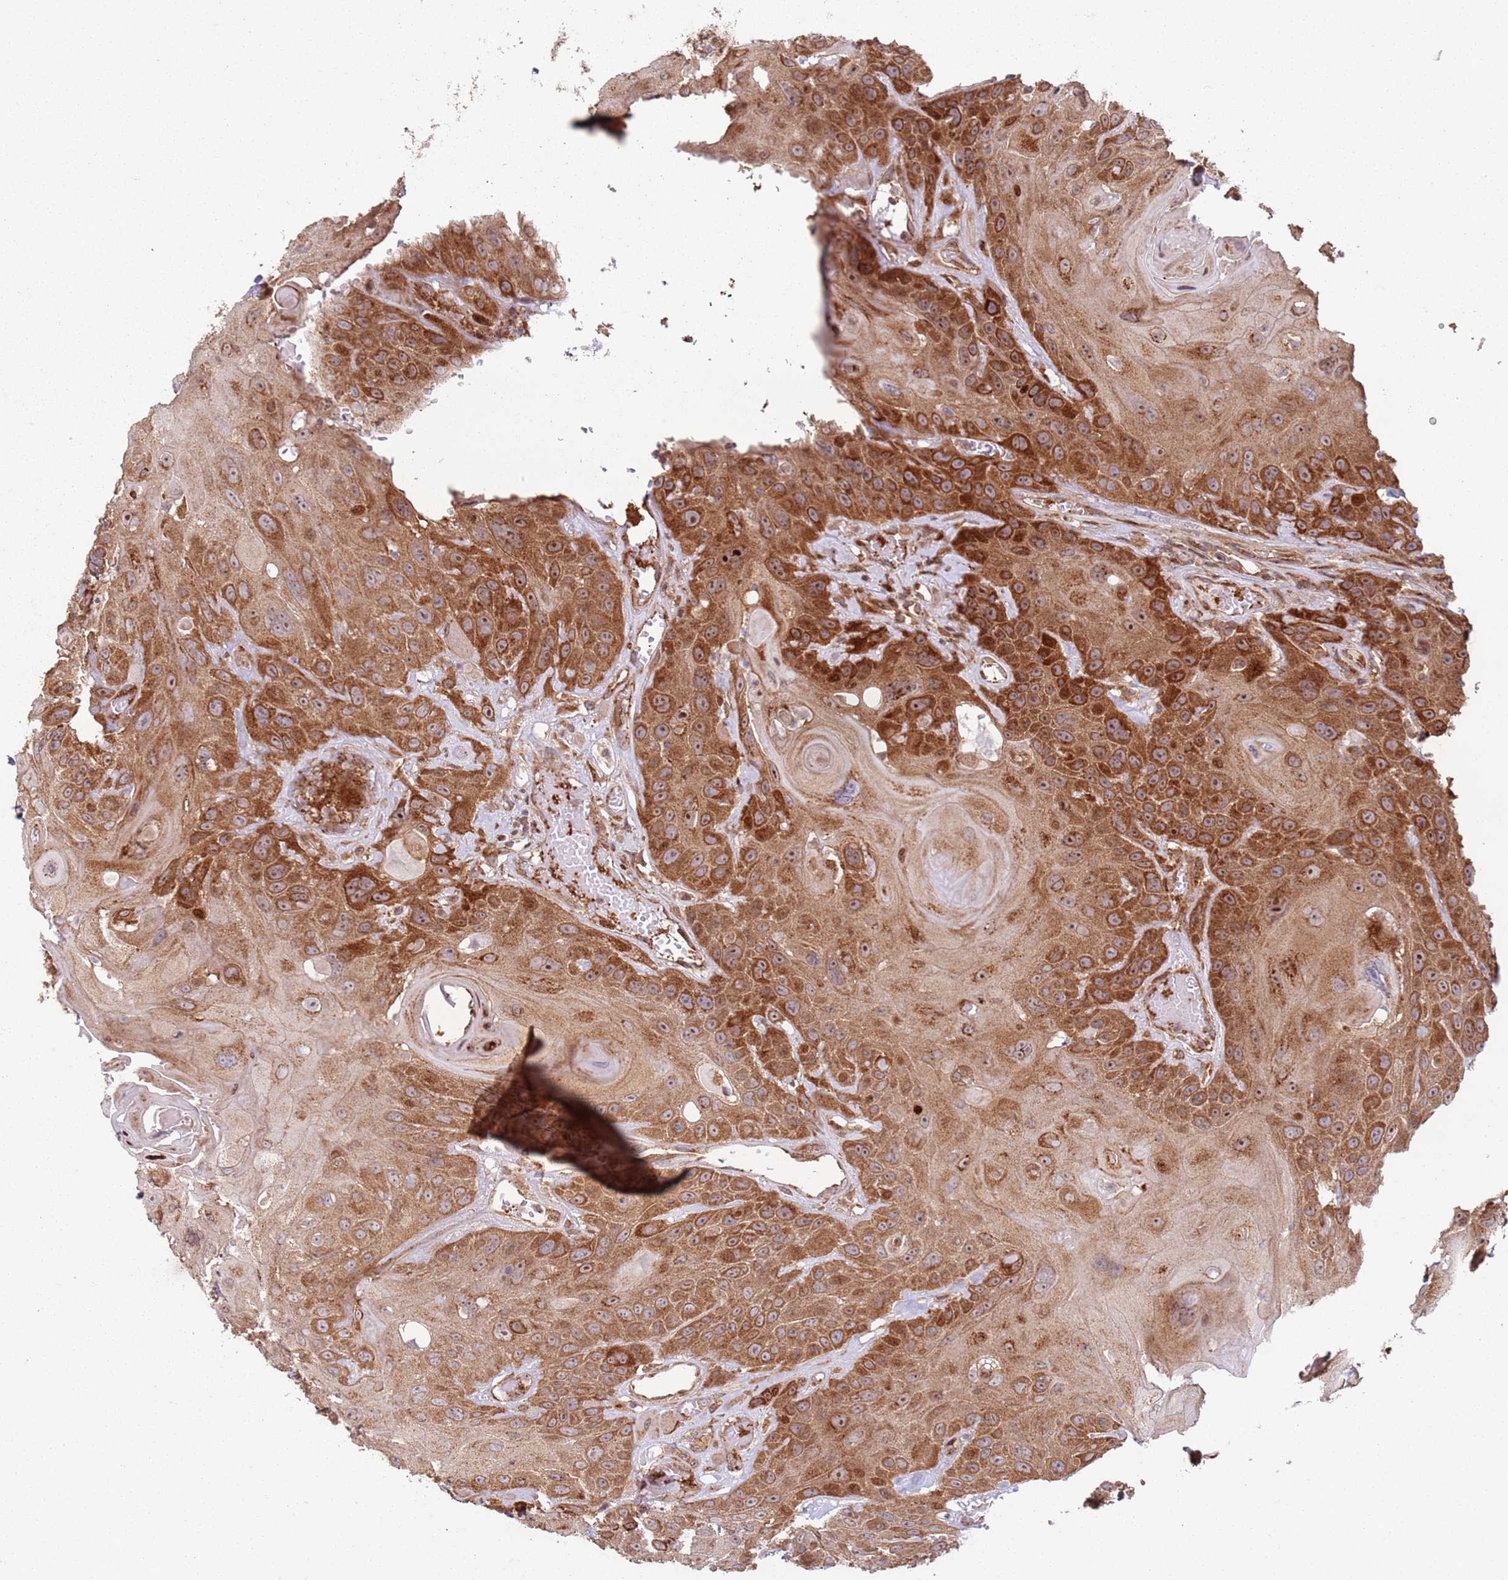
{"staining": {"intensity": "strong", "quantity": ">75%", "location": "cytoplasmic/membranous"}, "tissue": "head and neck cancer", "cell_type": "Tumor cells", "image_type": "cancer", "snomed": [{"axis": "morphology", "description": "Squamous cell carcinoma, NOS"}, {"axis": "topography", "description": "Head-Neck"}], "caption": "Protein staining exhibits strong cytoplasmic/membranous expression in about >75% of tumor cells in squamous cell carcinoma (head and neck).", "gene": "HNRNPLL", "patient": {"sex": "female", "age": 59}}